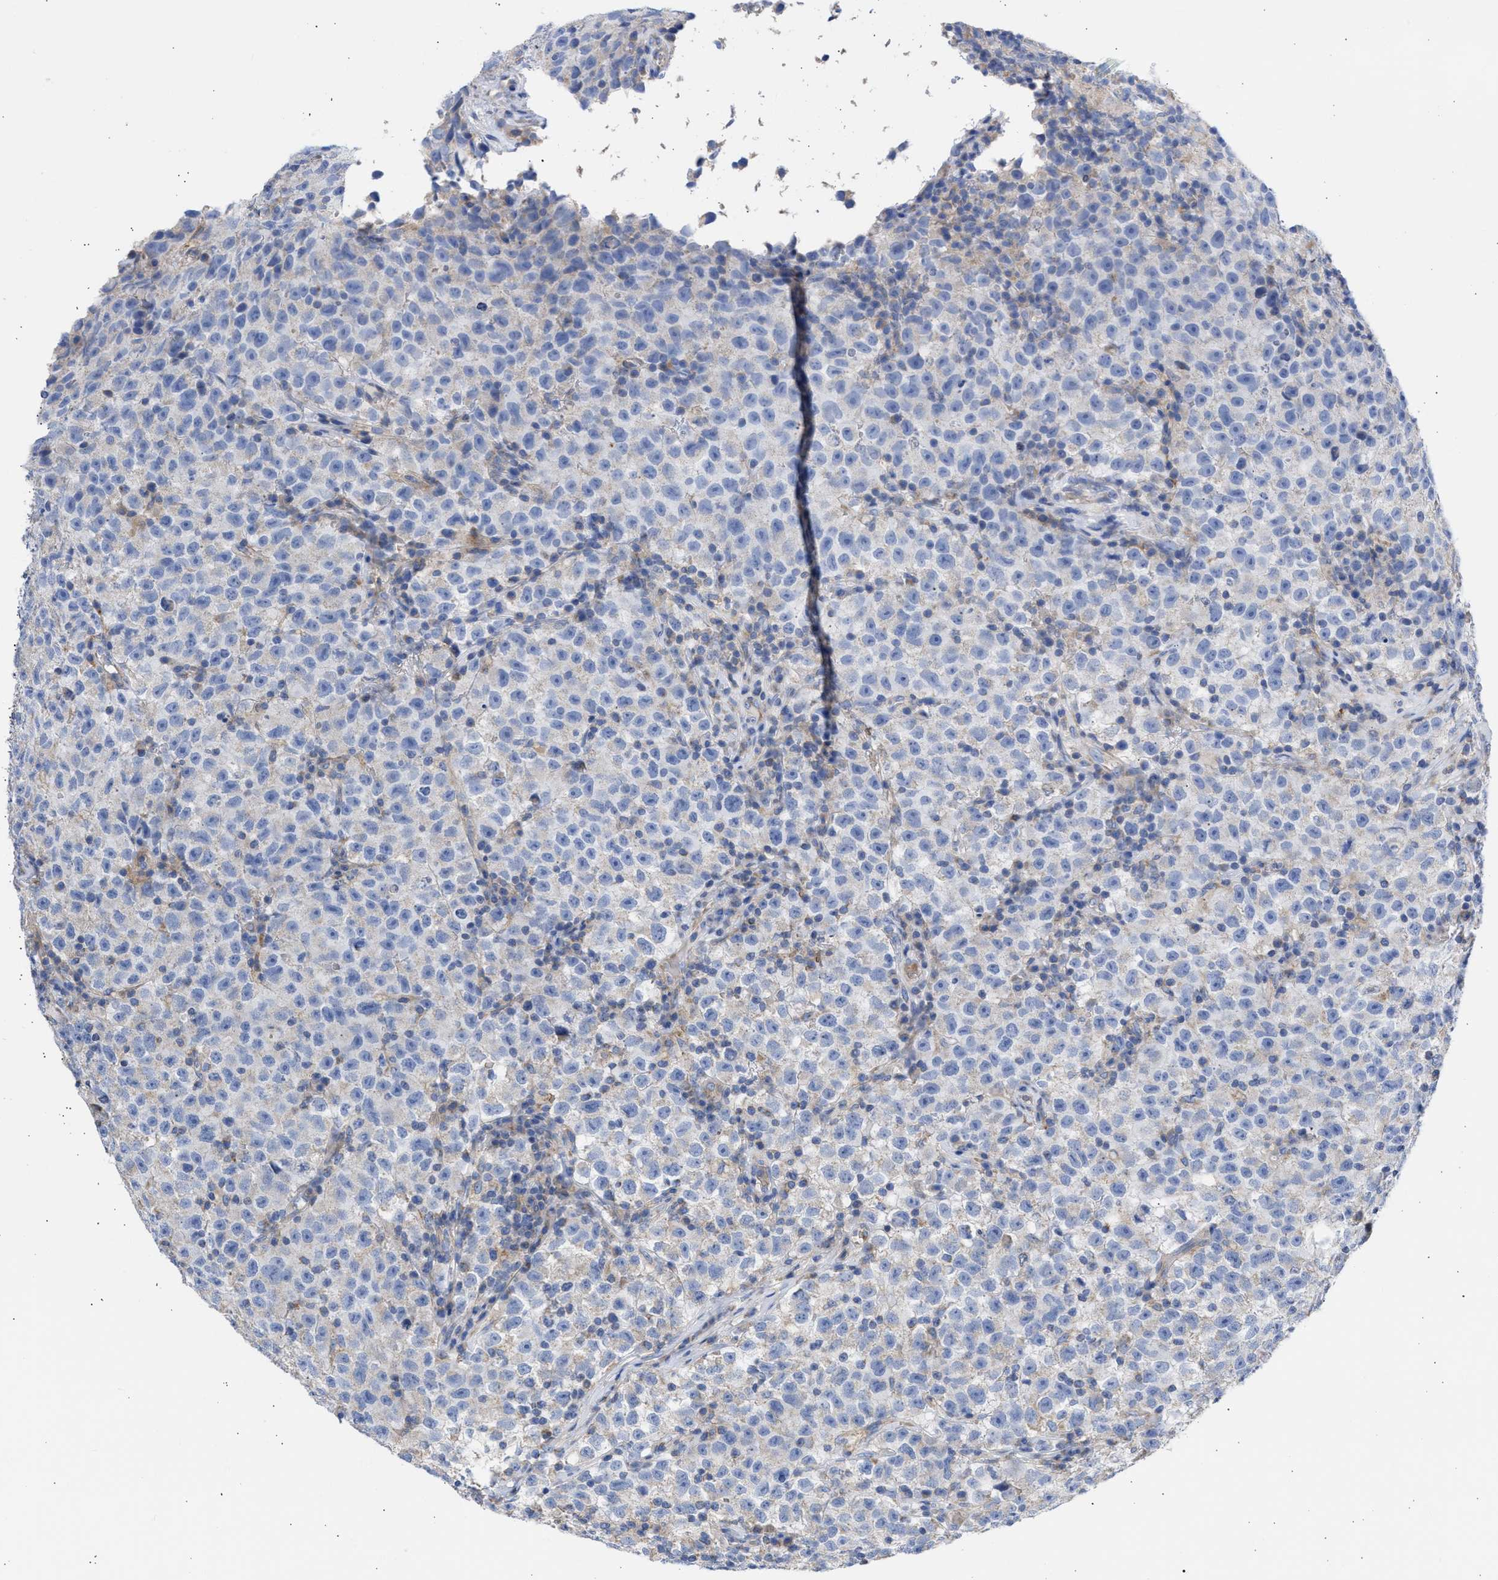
{"staining": {"intensity": "negative", "quantity": "none", "location": "none"}, "tissue": "testis cancer", "cell_type": "Tumor cells", "image_type": "cancer", "snomed": [{"axis": "morphology", "description": "Seminoma, NOS"}, {"axis": "topography", "description": "Testis"}], "caption": "This photomicrograph is of testis seminoma stained with immunohistochemistry (IHC) to label a protein in brown with the nuclei are counter-stained blue. There is no positivity in tumor cells.", "gene": "BTG3", "patient": {"sex": "male", "age": 22}}